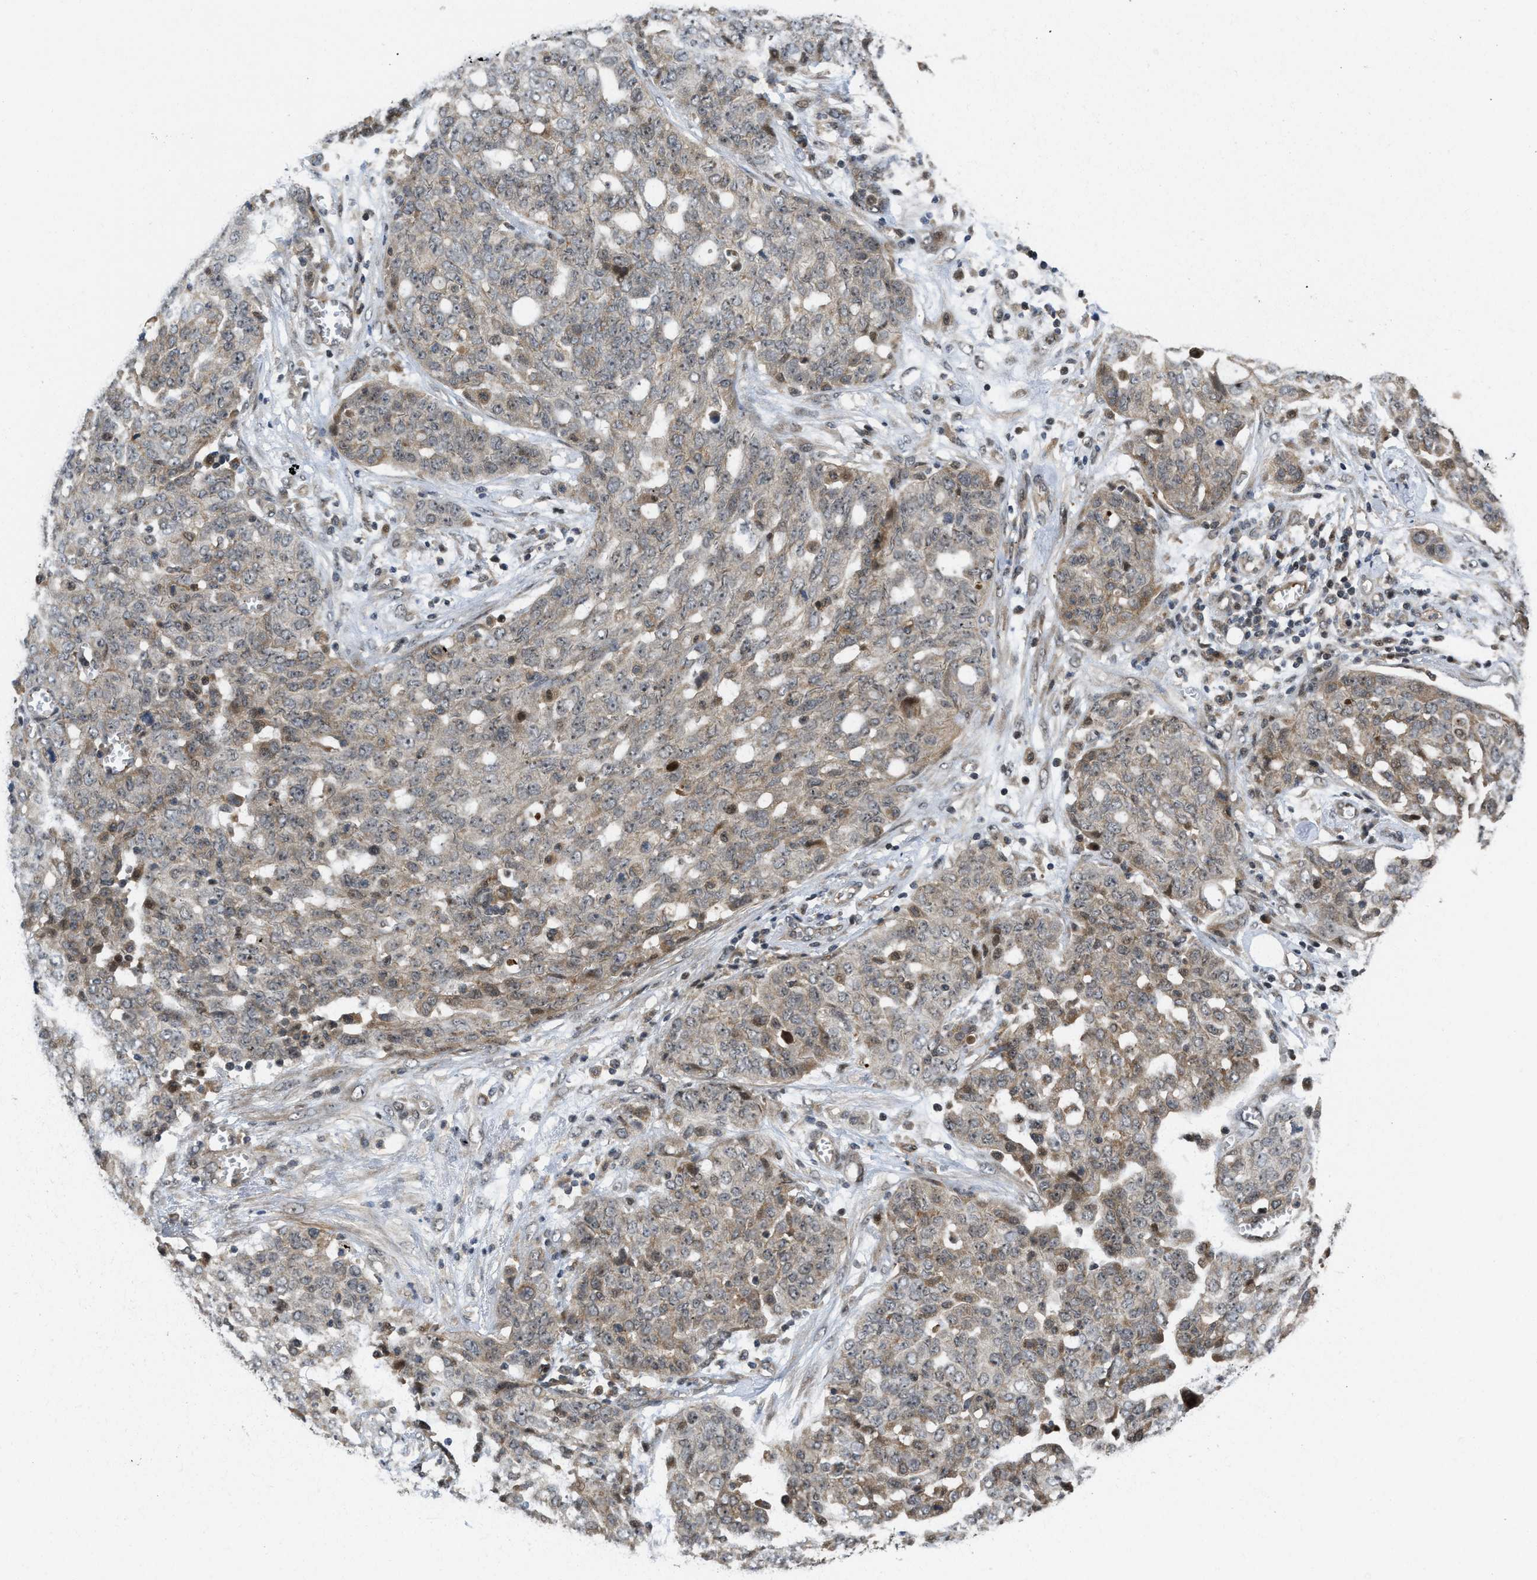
{"staining": {"intensity": "moderate", "quantity": ">75%", "location": "cytoplasmic/membranous,nuclear"}, "tissue": "ovarian cancer", "cell_type": "Tumor cells", "image_type": "cancer", "snomed": [{"axis": "morphology", "description": "Cystadenocarcinoma, serous, NOS"}, {"axis": "topography", "description": "Soft tissue"}, {"axis": "topography", "description": "Ovary"}], "caption": "Ovarian cancer was stained to show a protein in brown. There is medium levels of moderate cytoplasmic/membranous and nuclear expression in approximately >75% of tumor cells.", "gene": "DNAJC28", "patient": {"sex": "female", "age": 57}}